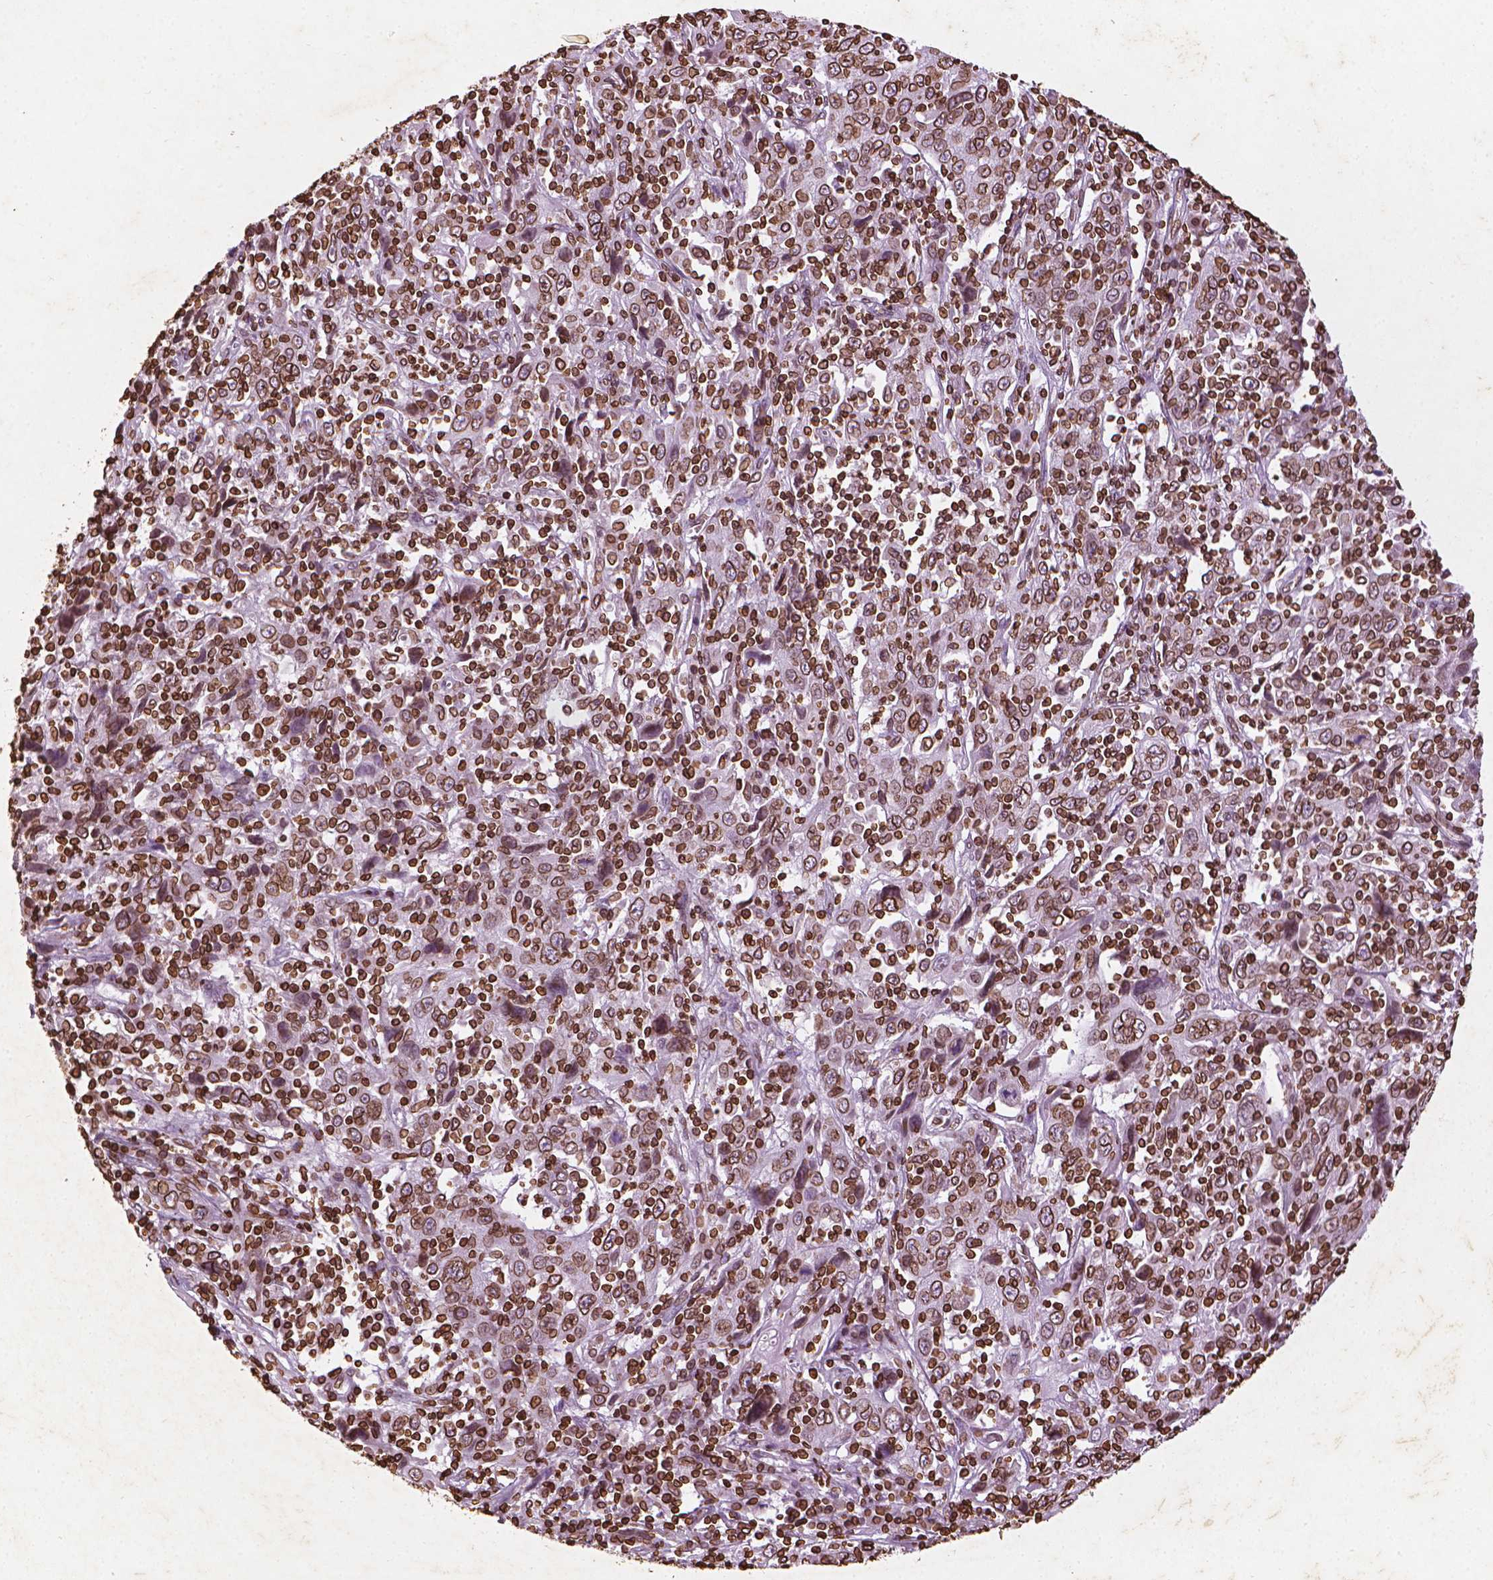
{"staining": {"intensity": "strong", "quantity": ">75%", "location": "cytoplasmic/membranous,nuclear"}, "tissue": "cervical cancer", "cell_type": "Tumor cells", "image_type": "cancer", "snomed": [{"axis": "morphology", "description": "Squamous cell carcinoma, NOS"}, {"axis": "topography", "description": "Cervix"}], "caption": "Immunohistochemical staining of cervical cancer (squamous cell carcinoma) displays high levels of strong cytoplasmic/membranous and nuclear protein expression in about >75% of tumor cells.", "gene": "LMNB1", "patient": {"sex": "female", "age": 46}}